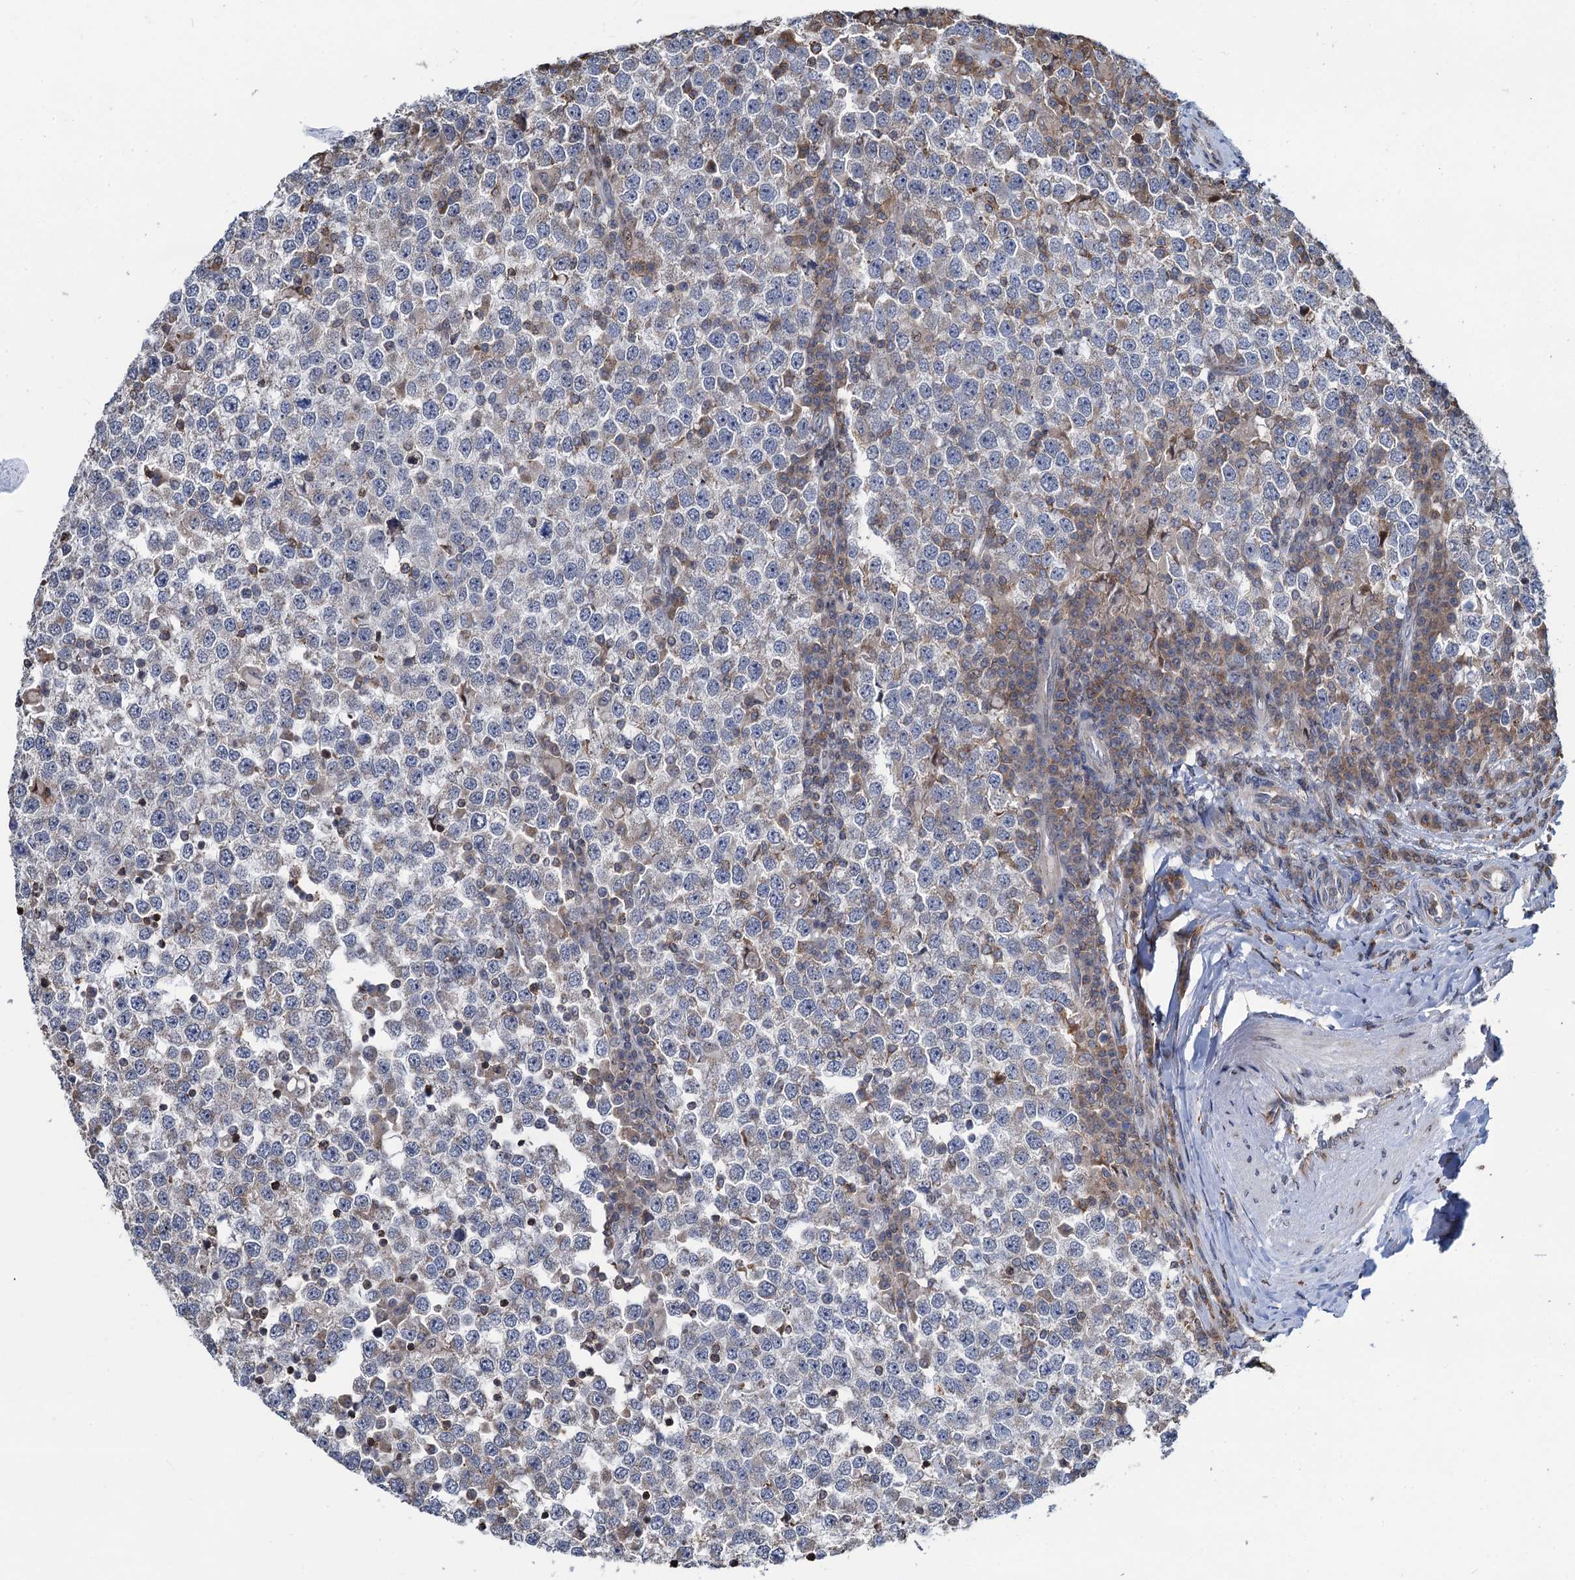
{"staining": {"intensity": "weak", "quantity": "<25%", "location": "cytoplasmic/membranous"}, "tissue": "testis cancer", "cell_type": "Tumor cells", "image_type": "cancer", "snomed": [{"axis": "morphology", "description": "Seminoma, NOS"}, {"axis": "topography", "description": "Testis"}], "caption": "The immunohistochemistry image has no significant positivity in tumor cells of testis seminoma tissue. Brightfield microscopy of immunohistochemistry stained with DAB (brown) and hematoxylin (blue), captured at high magnification.", "gene": "CCDC102A", "patient": {"sex": "male", "age": 65}}